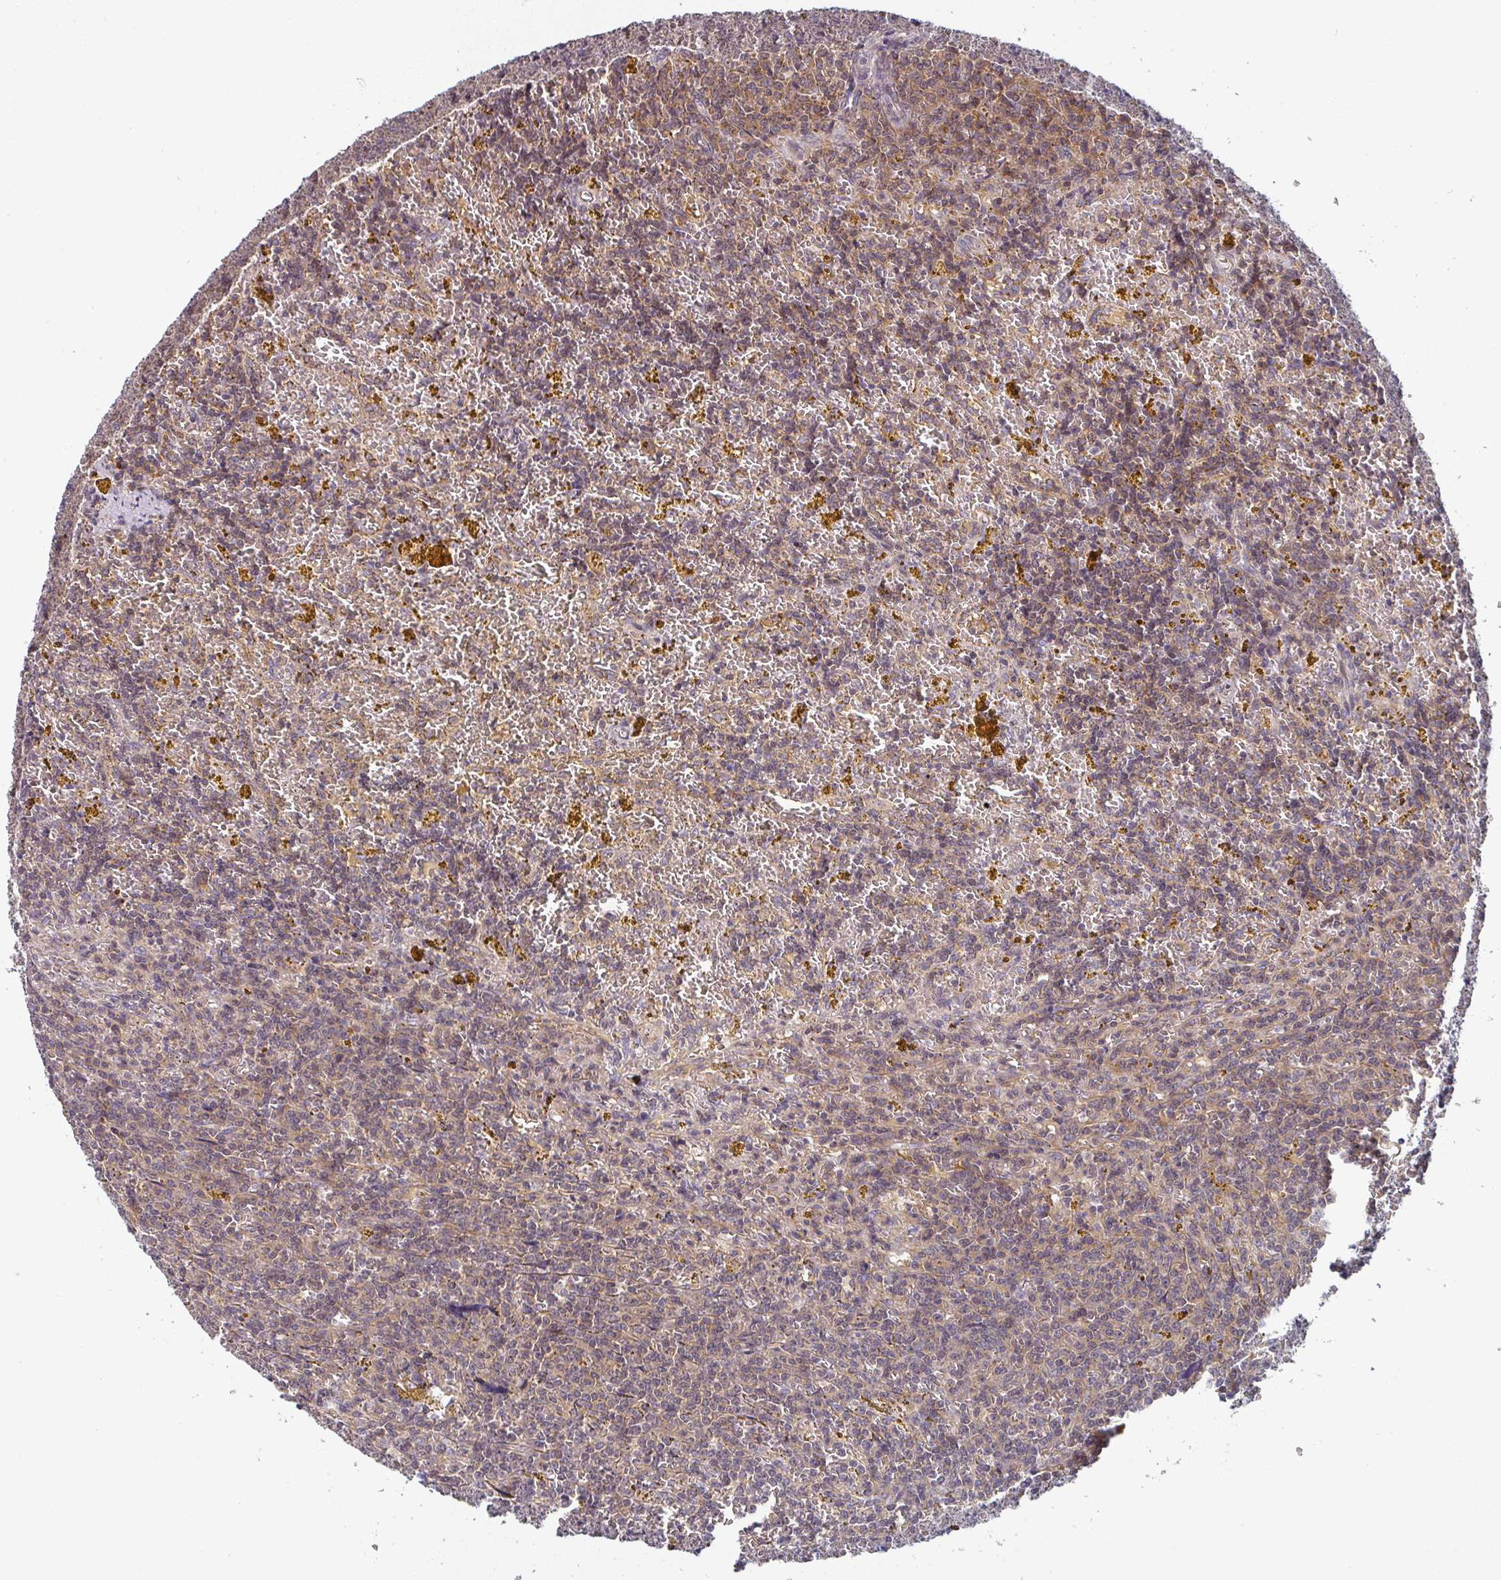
{"staining": {"intensity": "moderate", "quantity": "<25%", "location": "cytoplasmic/membranous"}, "tissue": "lymphoma", "cell_type": "Tumor cells", "image_type": "cancer", "snomed": [{"axis": "morphology", "description": "Malignant lymphoma, non-Hodgkin's type, Low grade"}, {"axis": "topography", "description": "Spleen"}, {"axis": "topography", "description": "Lymph node"}], "caption": "Protein expression analysis of human lymphoma reveals moderate cytoplasmic/membranous positivity in approximately <25% of tumor cells.", "gene": "RANGRF", "patient": {"sex": "female", "age": 66}}